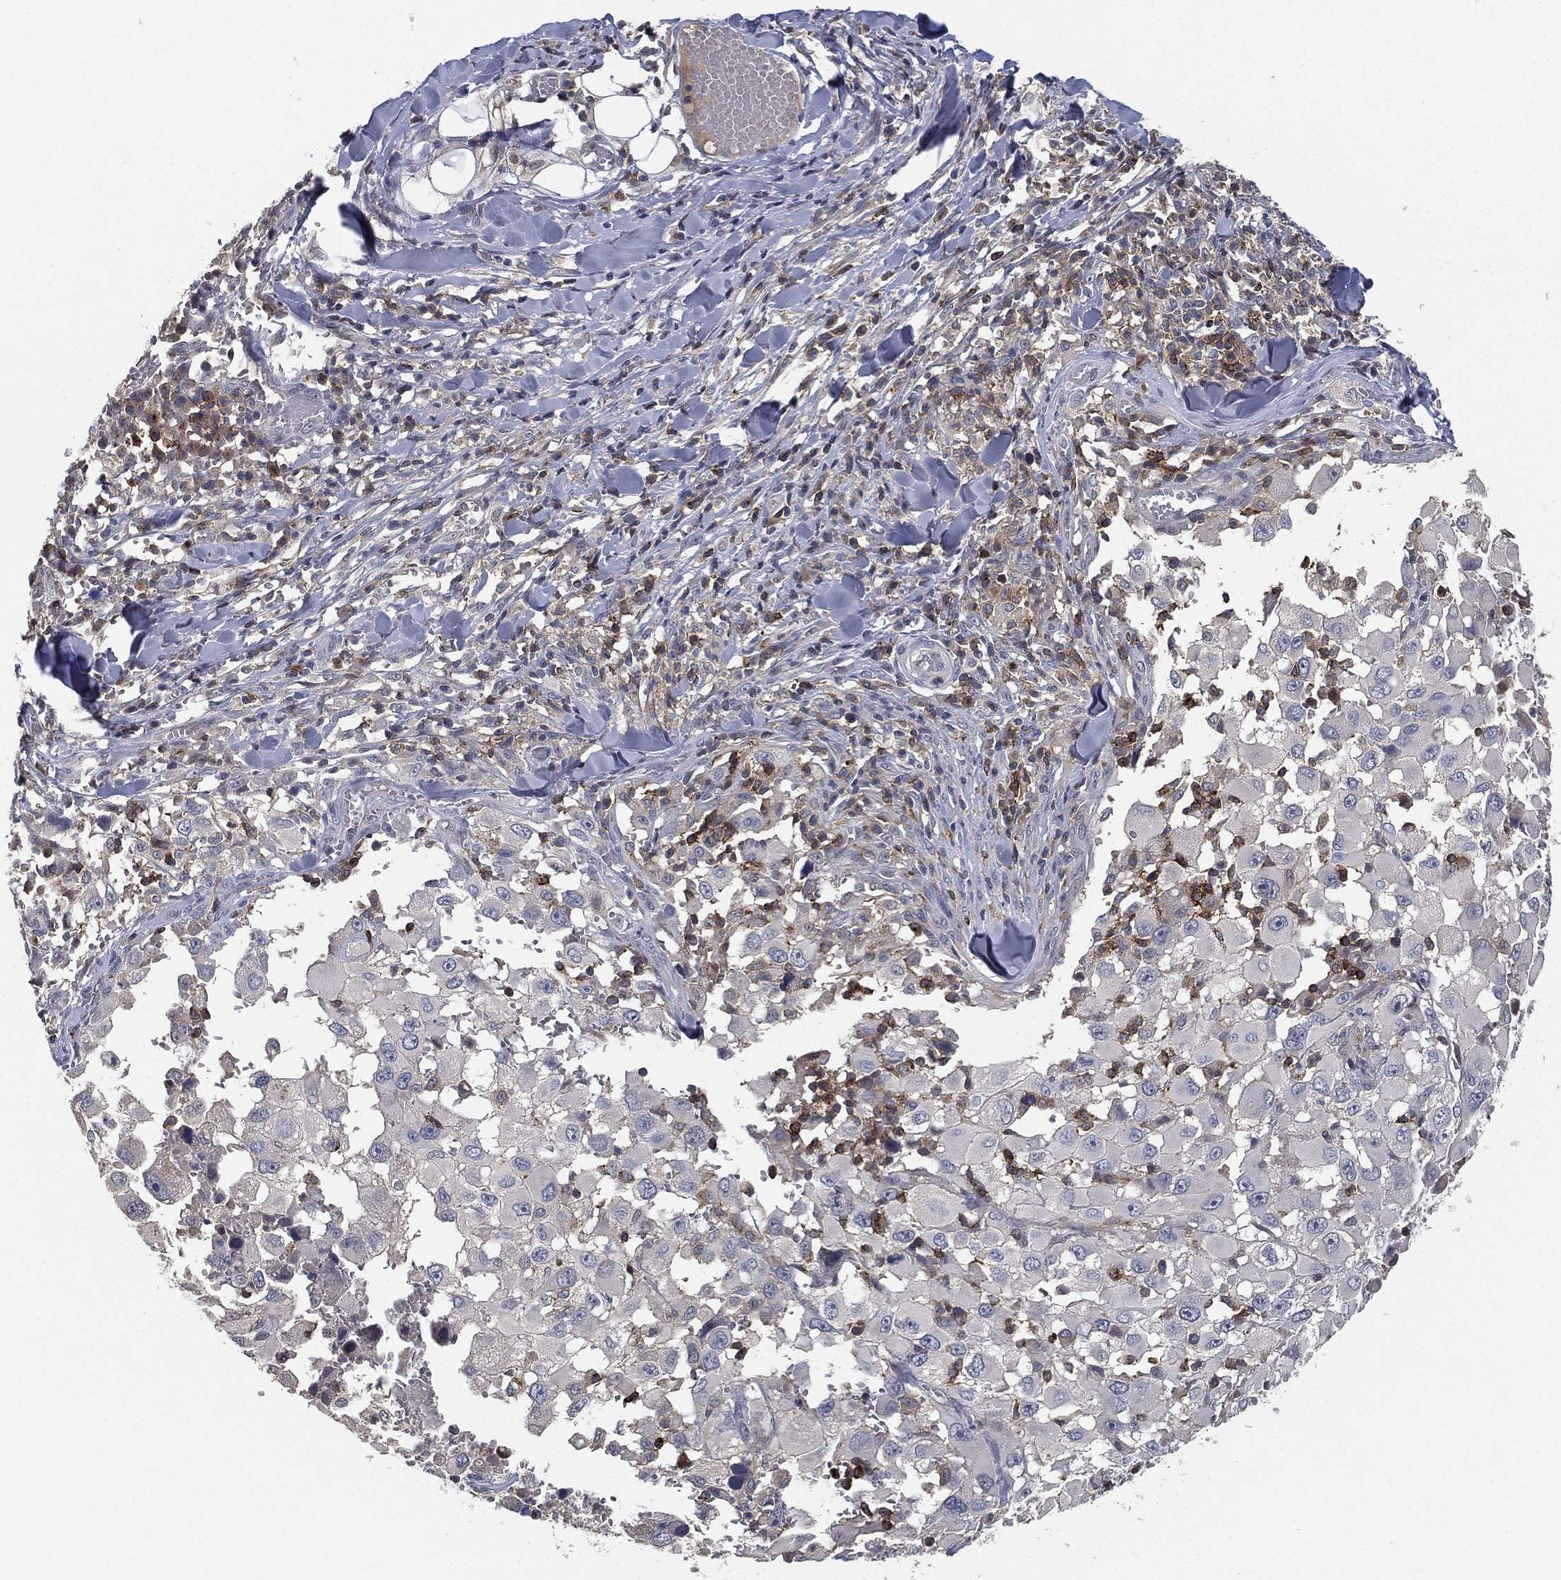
{"staining": {"intensity": "negative", "quantity": "none", "location": "none"}, "tissue": "melanoma", "cell_type": "Tumor cells", "image_type": "cancer", "snomed": [{"axis": "morphology", "description": "Malignant melanoma, Metastatic site"}, {"axis": "topography", "description": "Lymph node"}], "caption": "Malignant melanoma (metastatic site) was stained to show a protein in brown. There is no significant staining in tumor cells. Brightfield microscopy of immunohistochemistry (IHC) stained with DAB (brown) and hematoxylin (blue), captured at high magnification.", "gene": "CFAP251", "patient": {"sex": "male", "age": 50}}